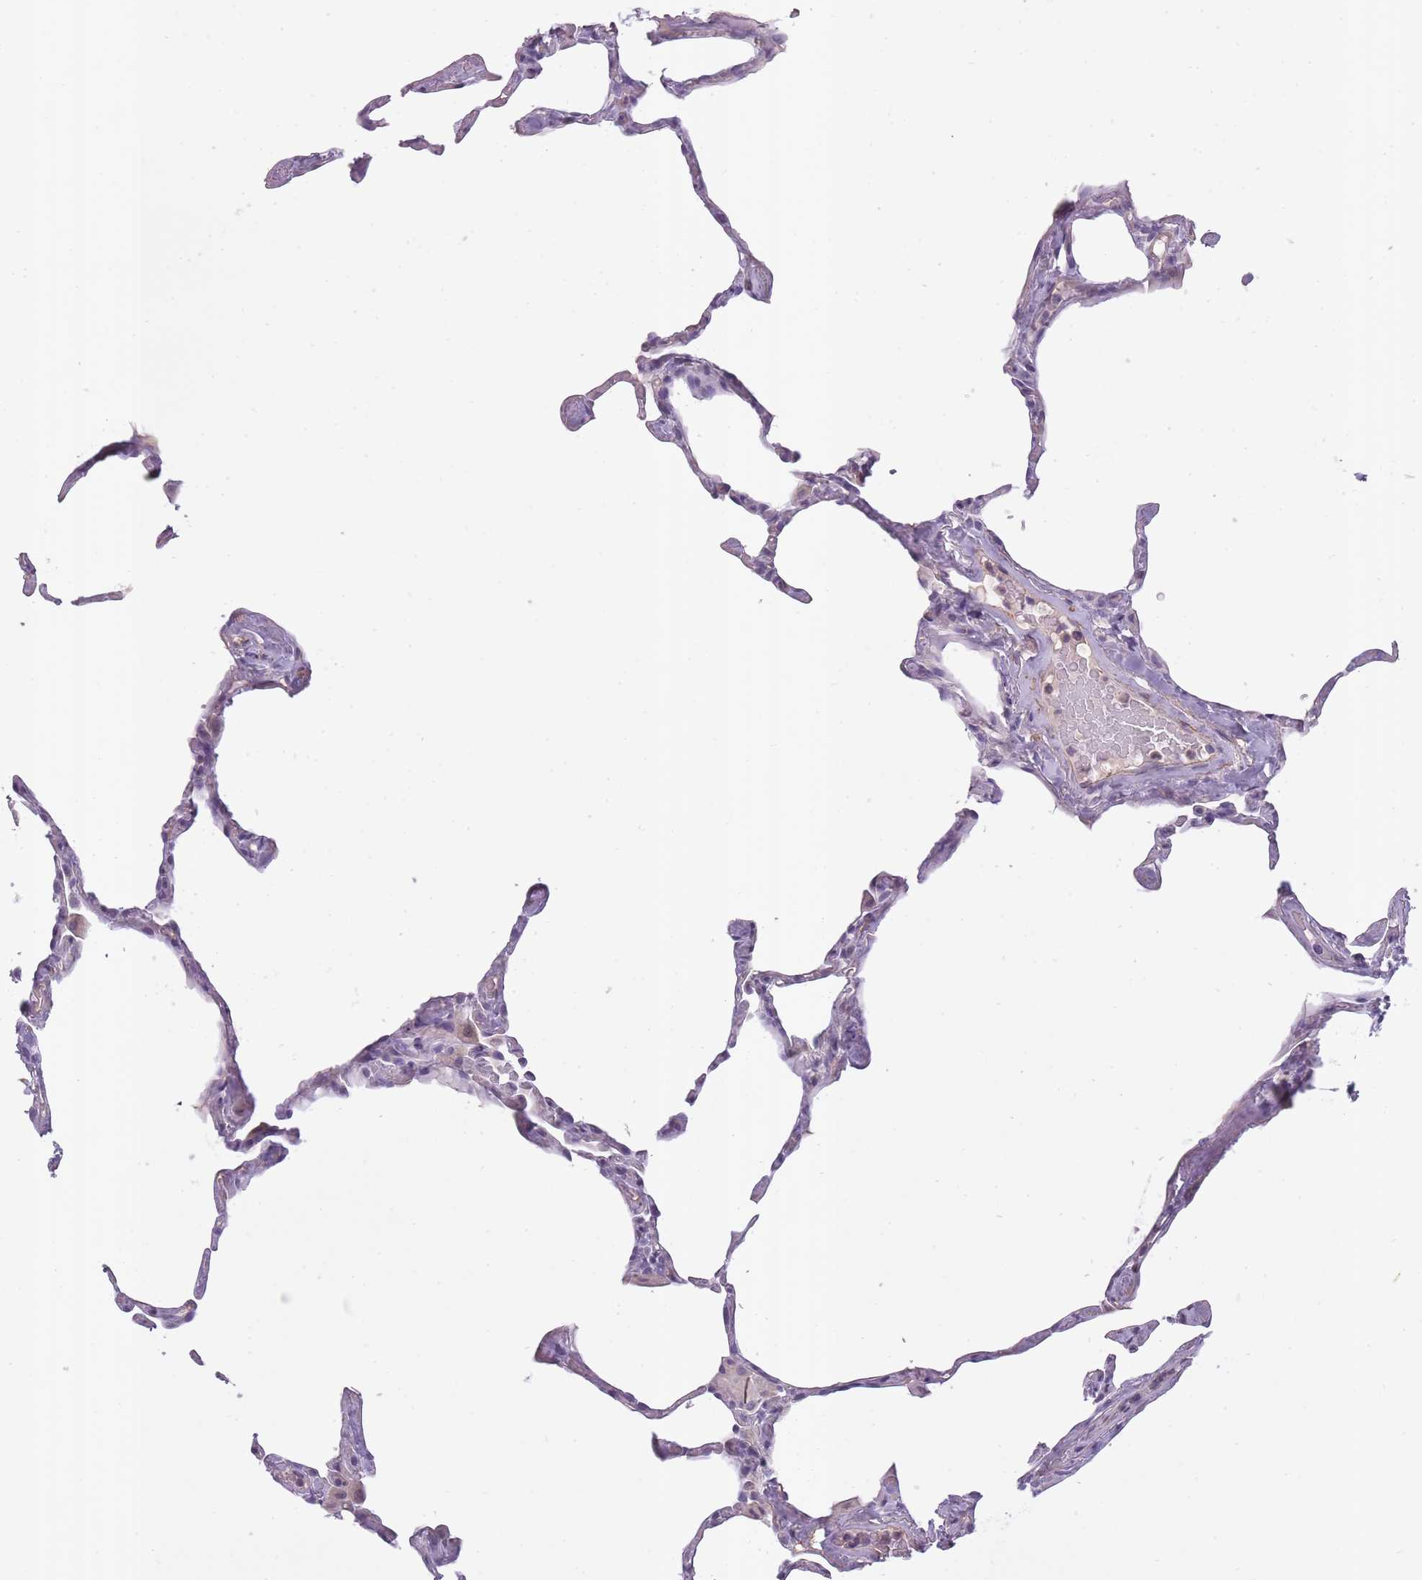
{"staining": {"intensity": "negative", "quantity": "none", "location": "none"}, "tissue": "lung", "cell_type": "Alveolar cells", "image_type": "normal", "snomed": [{"axis": "morphology", "description": "Normal tissue, NOS"}, {"axis": "topography", "description": "Lung"}], "caption": "Immunohistochemistry image of benign human lung stained for a protein (brown), which shows no staining in alveolar cells. (DAB (3,3'-diaminobenzidine) immunohistochemistry (IHC) with hematoxylin counter stain).", "gene": "SLC8A2", "patient": {"sex": "male", "age": 65}}